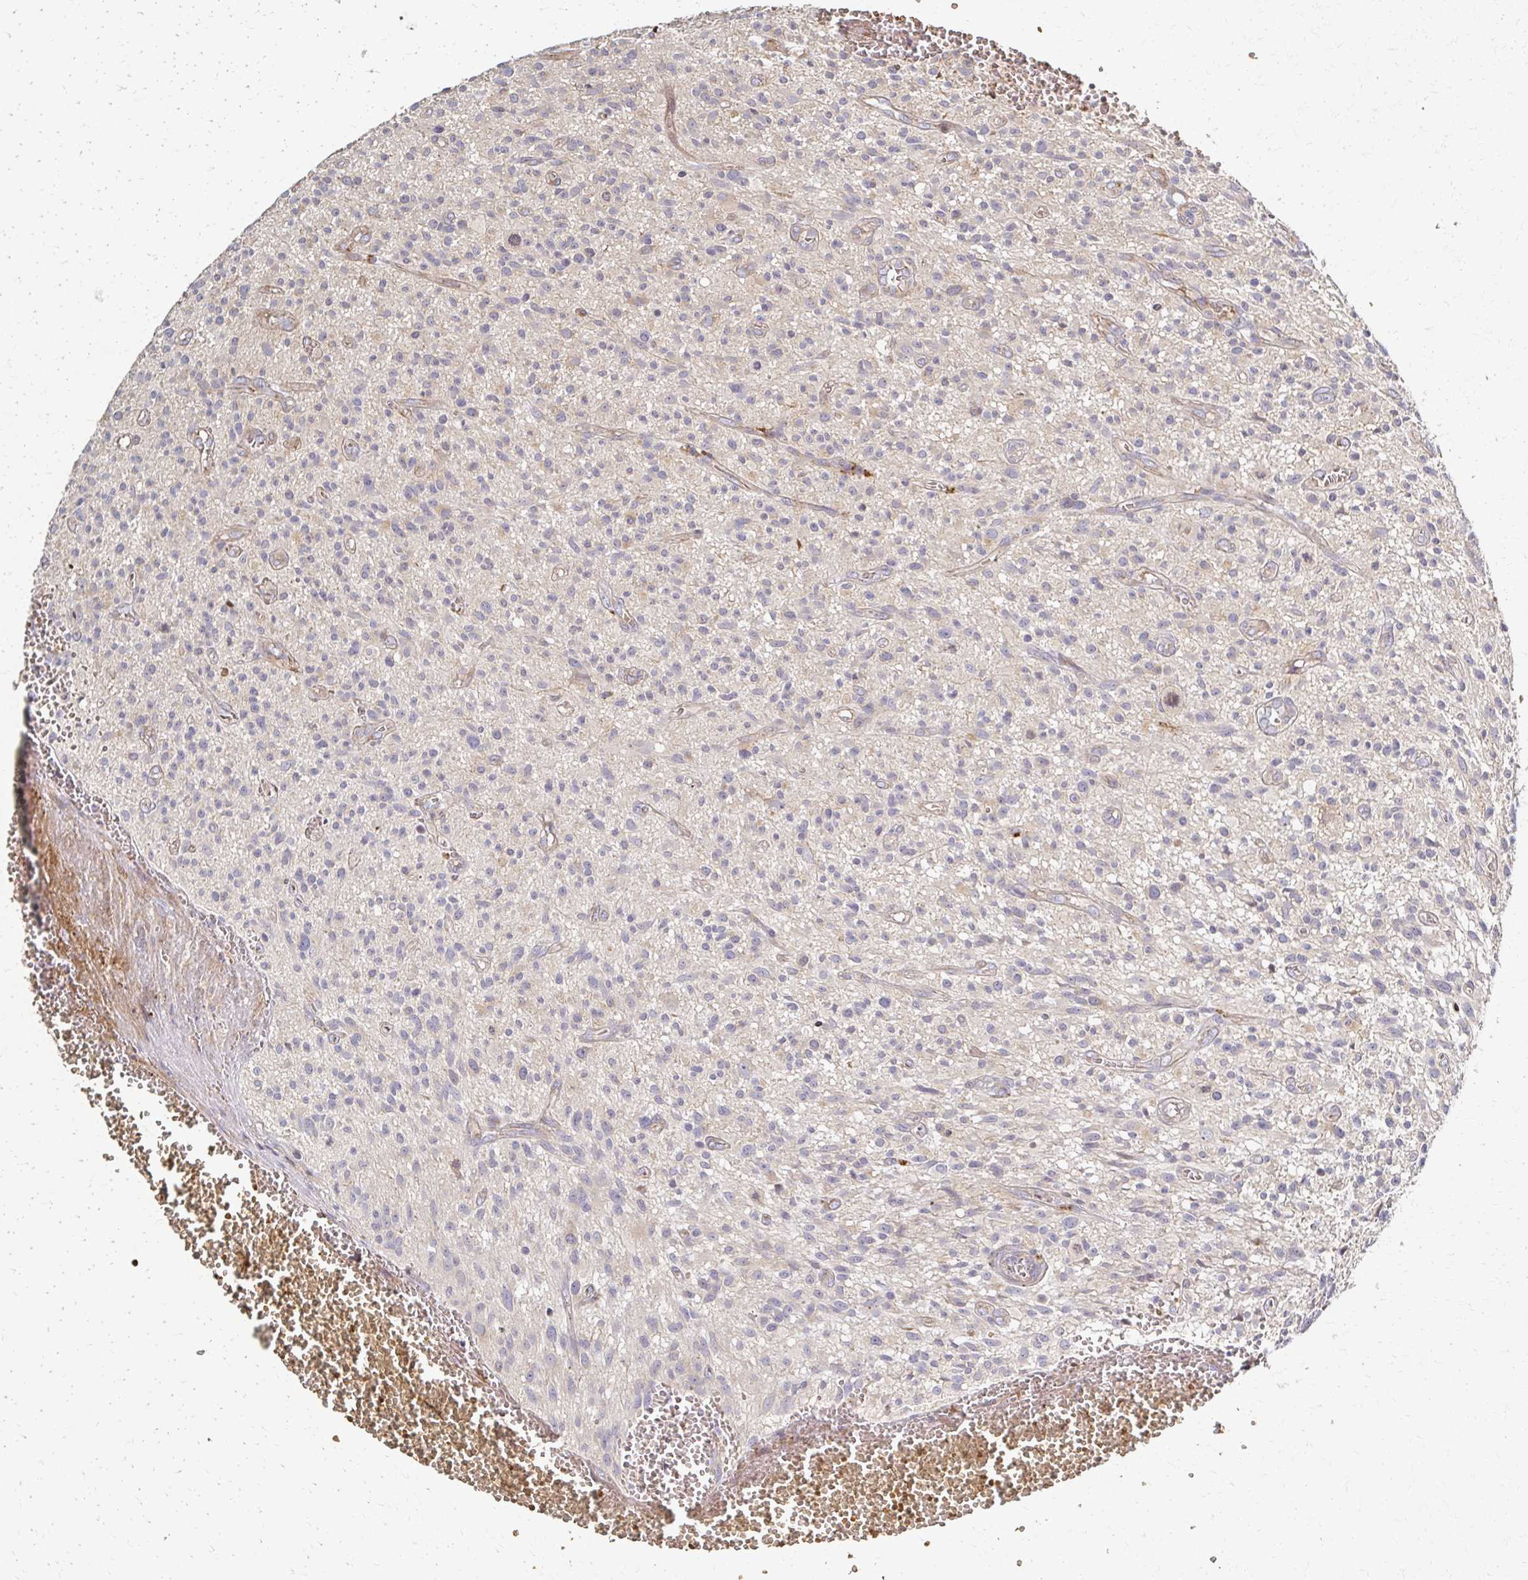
{"staining": {"intensity": "negative", "quantity": "none", "location": "none"}, "tissue": "glioma", "cell_type": "Tumor cells", "image_type": "cancer", "snomed": [{"axis": "morphology", "description": "Glioma, malignant, High grade"}, {"axis": "topography", "description": "Brain"}], "caption": "High magnification brightfield microscopy of high-grade glioma (malignant) stained with DAB (3,3'-diaminobenzidine) (brown) and counterstained with hematoxylin (blue): tumor cells show no significant expression. Brightfield microscopy of immunohistochemistry (IHC) stained with DAB (brown) and hematoxylin (blue), captured at high magnification.", "gene": "SKA2", "patient": {"sex": "male", "age": 75}}